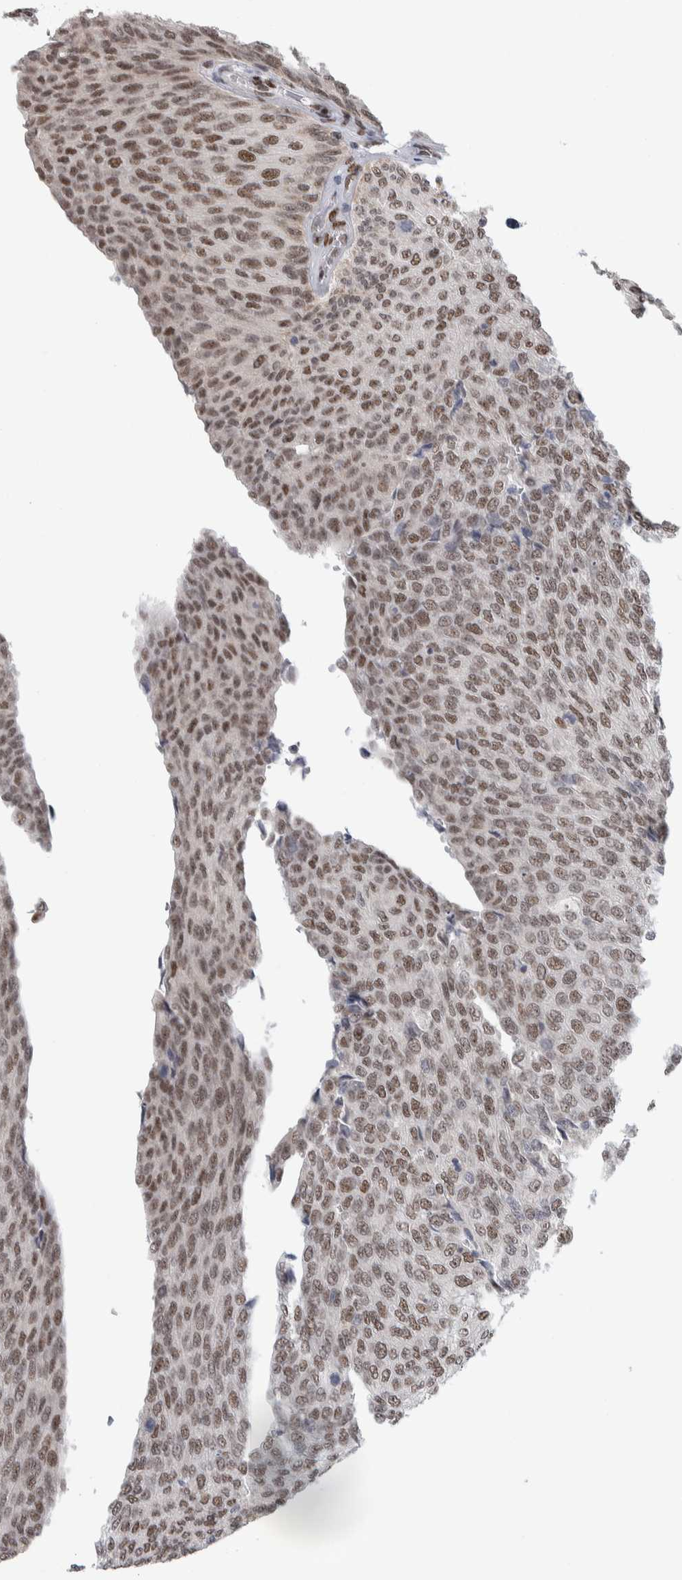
{"staining": {"intensity": "moderate", "quantity": ">75%", "location": "nuclear"}, "tissue": "urothelial cancer", "cell_type": "Tumor cells", "image_type": "cancer", "snomed": [{"axis": "morphology", "description": "Urothelial carcinoma, Low grade"}, {"axis": "topography", "description": "Urinary bladder"}], "caption": "Urothelial cancer tissue shows moderate nuclear expression in about >75% of tumor cells", "gene": "HEXIM2", "patient": {"sex": "female", "age": 79}}